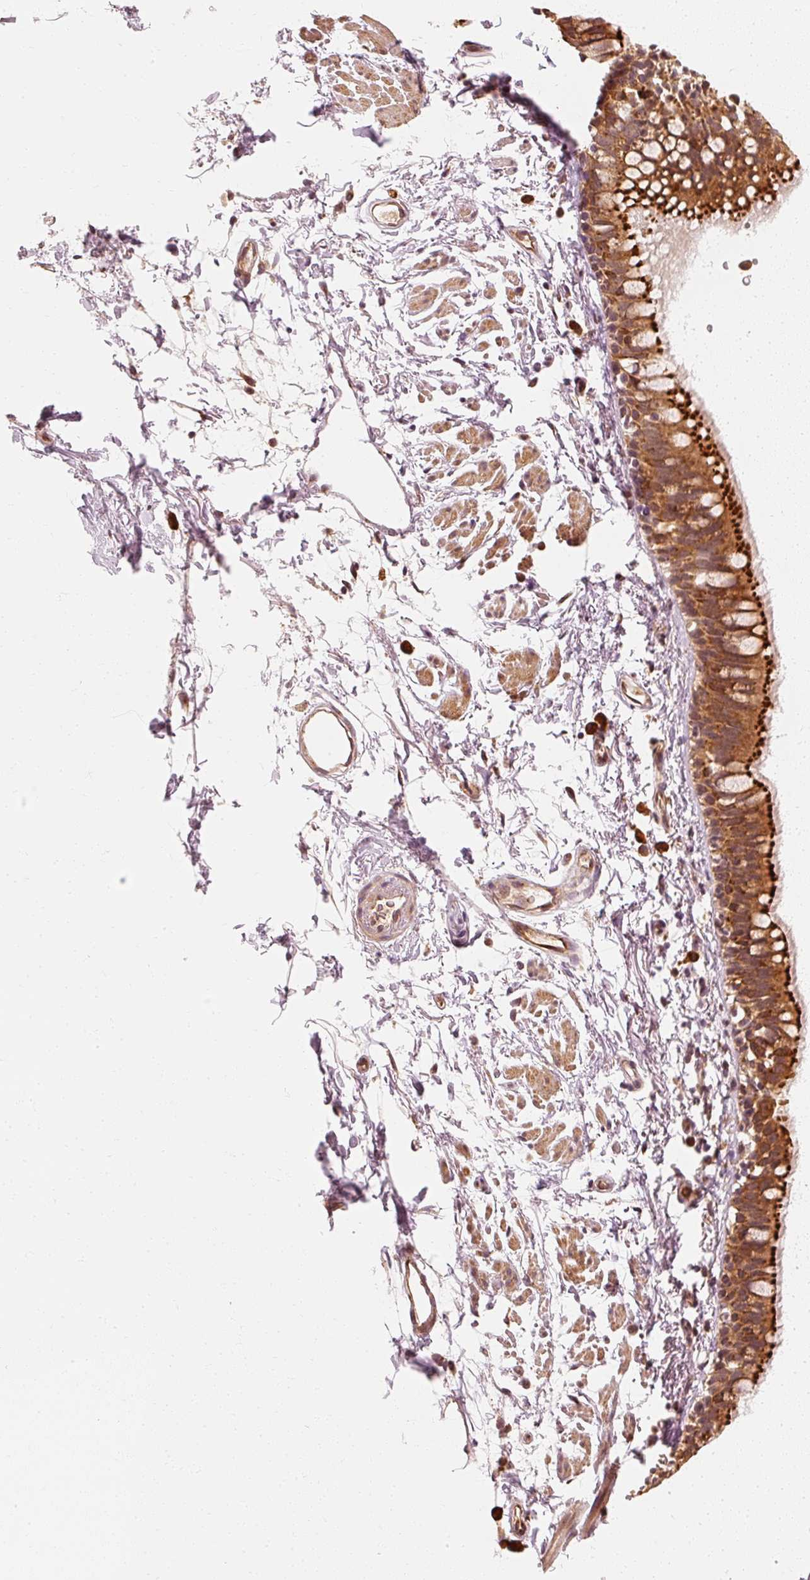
{"staining": {"intensity": "strong", "quantity": ">75%", "location": "cytoplasmic/membranous"}, "tissue": "bronchus", "cell_type": "Respiratory epithelial cells", "image_type": "normal", "snomed": [{"axis": "morphology", "description": "Normal tissue, NOS"}, {"axis": "morphology", "description": "Squamous cell carcinoma, NOS"}, {"axis": "topography", "description": "Bronchus"}, {"axis": "topography", "description": "Lung"}], "caption": "Unremarkable bronchus demonstrates strong cytoplasmic/membranous staining in about >75% of respiratory epithelial cells, visualized by immunohistochemistry. Immunohistochemistry stains the protein of interest in brown and the nuclei are stained blue.", "gene": "EEF1A1", "patient": {"sex": "female", "age": 70}}